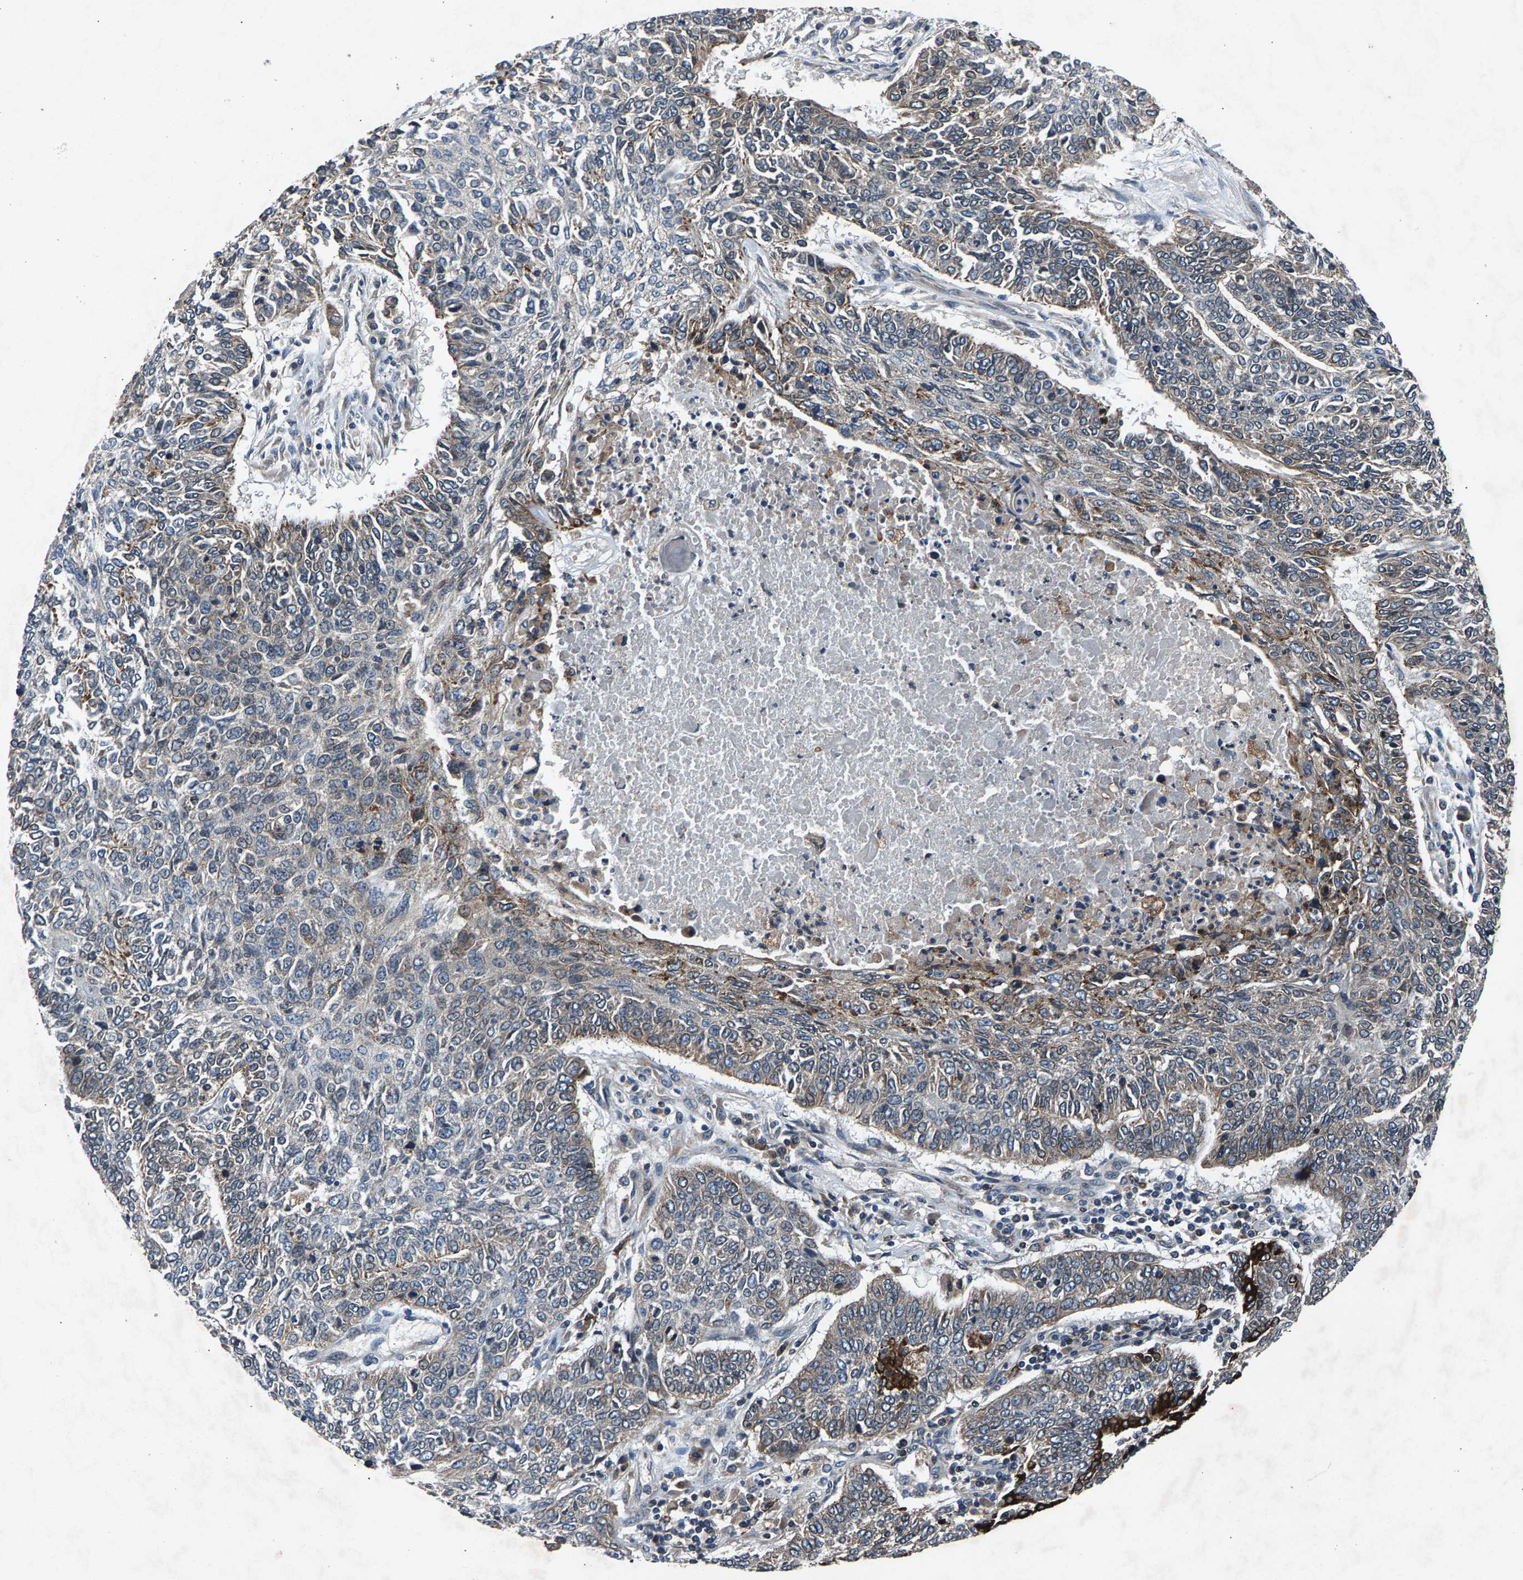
{"staining": {"intensity": "weak", "quantity": "<25%", "location": "cytoplasmic/membranous"}, "tissue": "lung cancer", "cell_type": "Tumor cells", "image_type": "cancer", "snomed": [{"axis": "morphology", "description": "Normal tissue, NOS"}, {"axis": "morphology", "description": "Squamous cell carcinoma, NOS"}, {"axis": "topography", "description": "Cartilage tissue"}, {"axis": "topography", "description": "Bronchus"}, {"axis": "topography", "description": "Lung"}], "caption": "Lung cancer stained for a protein using immunohistochemistry (IHC) demonstrates no staining tumor cells.", "gene": "LPCAT1", "patient": {"sex": "female", "age": 49}}